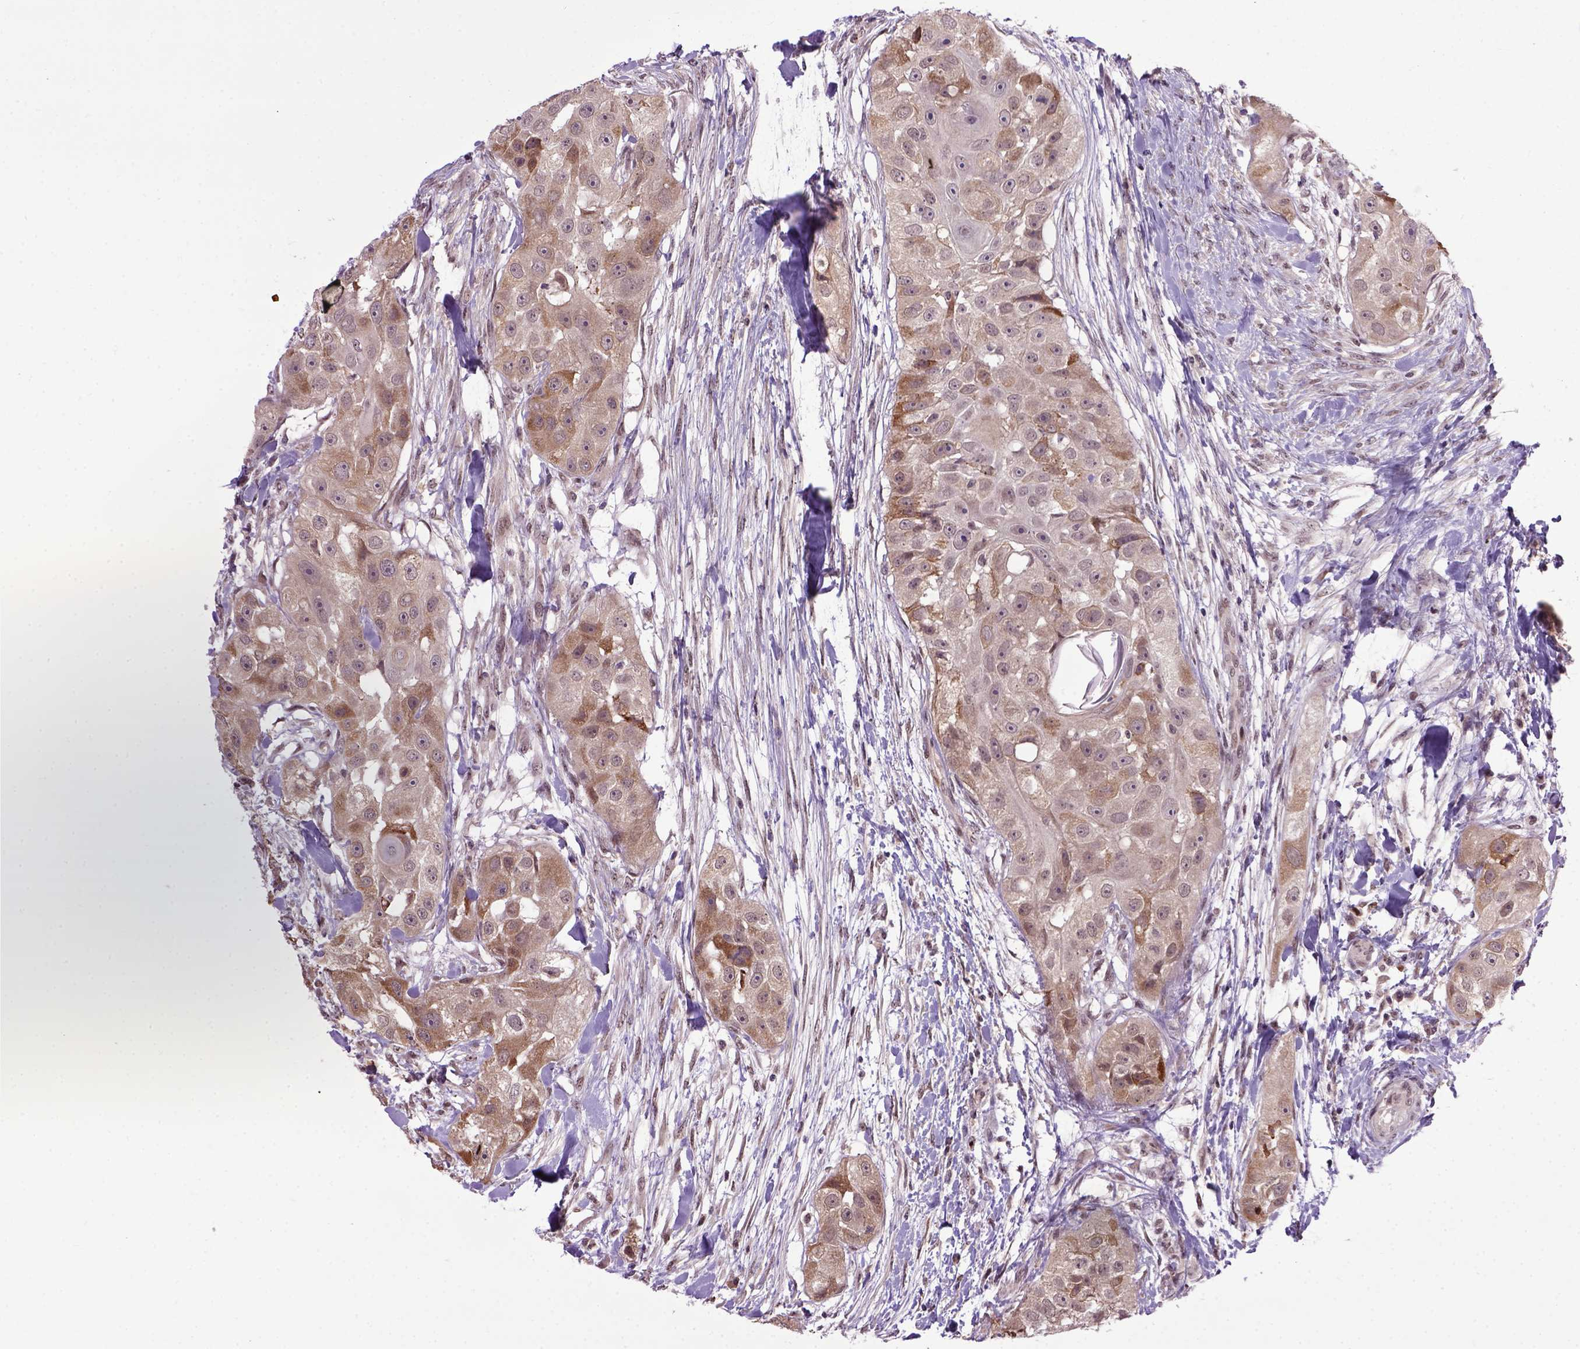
{"staining": {"intensity": "moderate", "quantity": "25%-75%", "location": "cytoplasmic/membranous"}, "tissue": "head and neck cancer", "cell_type": "Tumor cells", "image_type": "cancer", "snomed": [{"axis": "morphology", "description": "Squamous cell carcinoma, NOS"}, {"axis": "topography", "description": "Head-Neck"}], "caption": "A histopathology image showing moderate cytoplasmic/membranous expression in about 25%-75% of tumor cells in head and neck cancer (squamous cell carcinoma), as visualized by brown immunohistochemical staining.", "gene": "RAB43", "patient": {"sex": "male", "age": 51}}